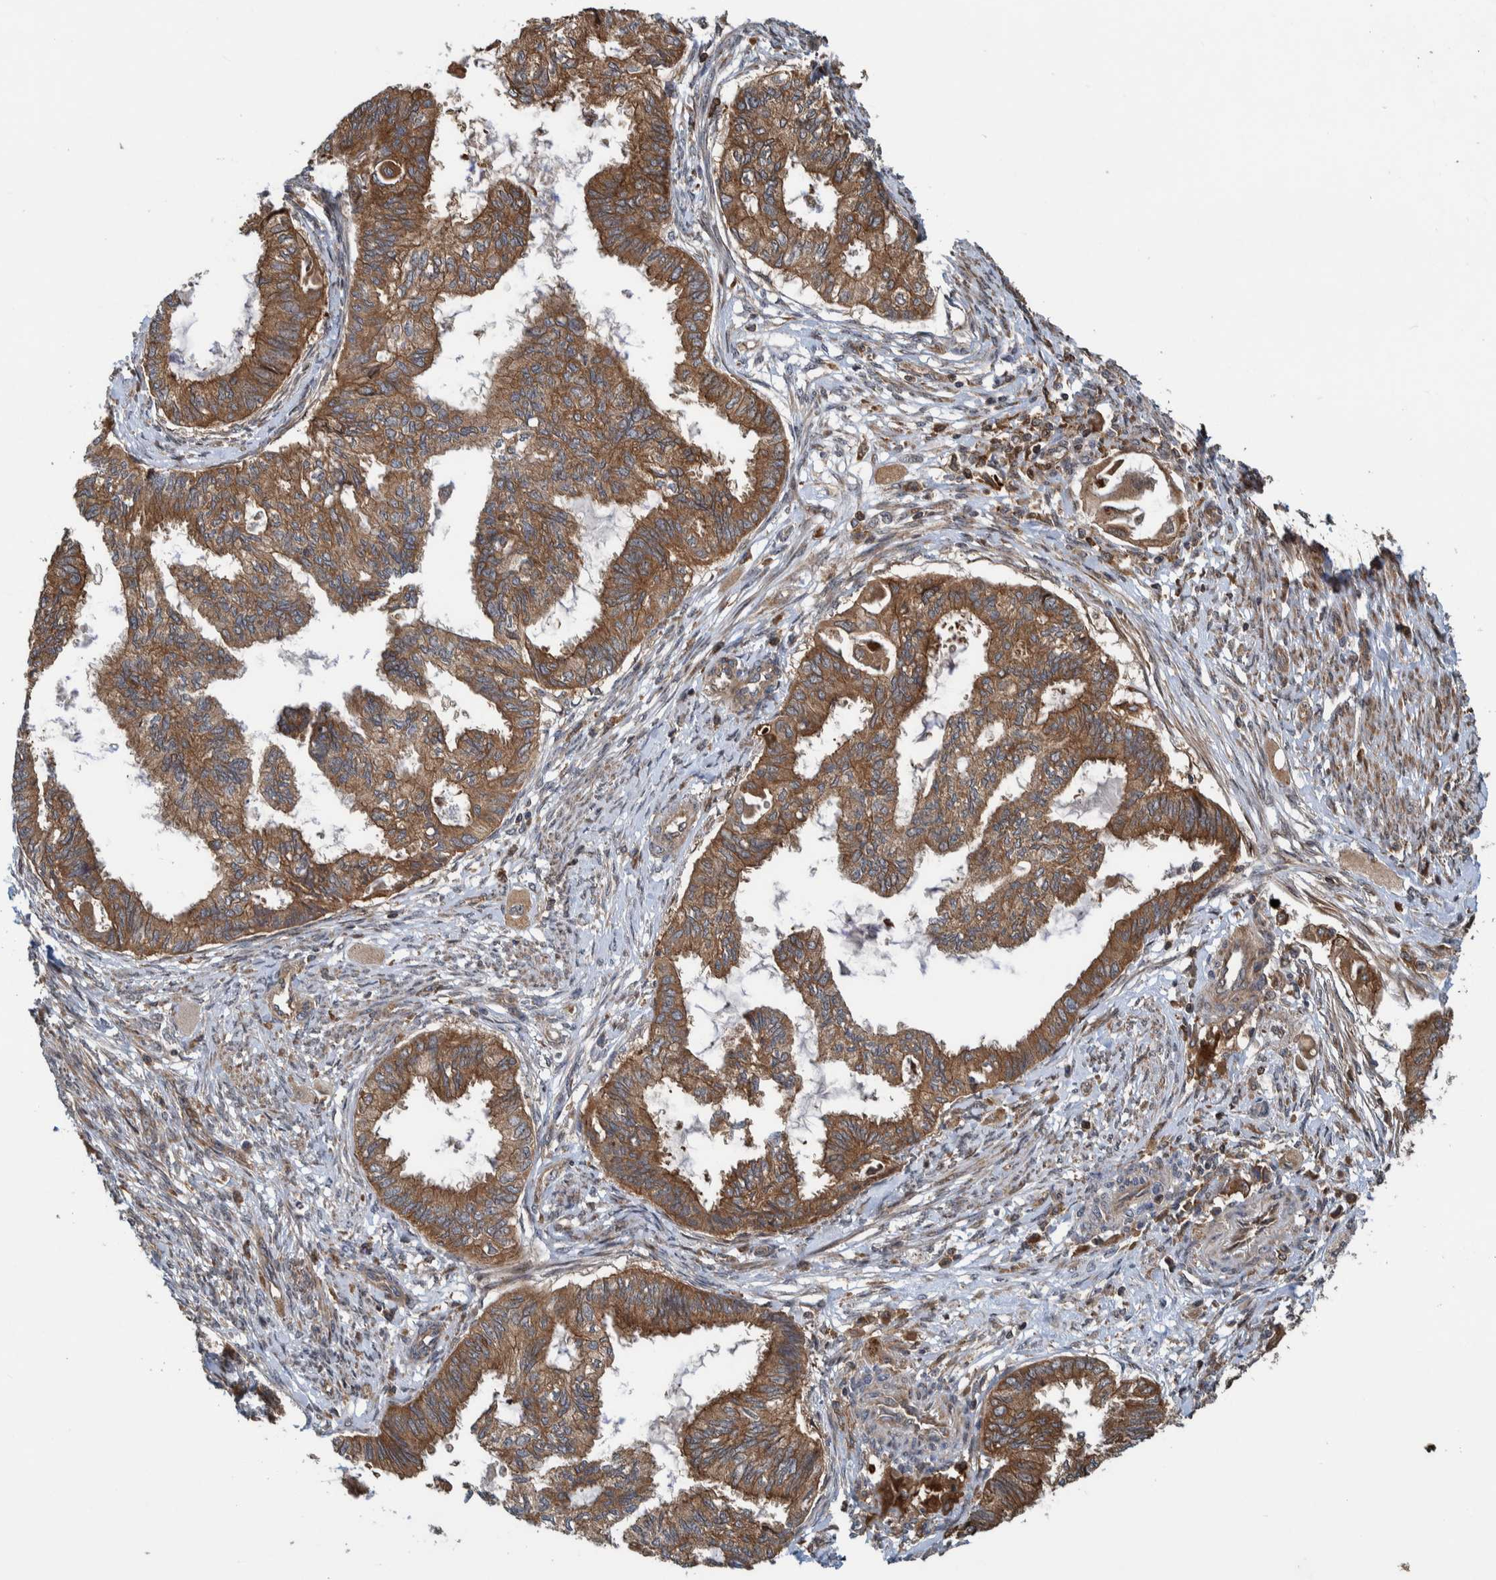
{"staining": {"intensity": "moderate", "quantity": ">75%", "location": "cytoplasmic/membranous"}, "tissue": "cervical cancer", "cell_type": "Tumor cells", "image_type": "cancer", "snomed": [{"axis": "morphology", "description": "Normal tissue, NOS"}, {"axis": "morphology", "description": "Adenocarcinoma, NOS"}, {"axis": "topography", "description": "Cervix"}, {"axis": "topography", "description": "Endometrium"}], "caption": "The histopathology image demonstrates staining of cervical adenocarcinoma, revealing moderate cytoplasmic/membranous protein staining (brown color) within tumor cells.", "gene": "CCDC57", "patient": {"sex": "female", "age": 86}}